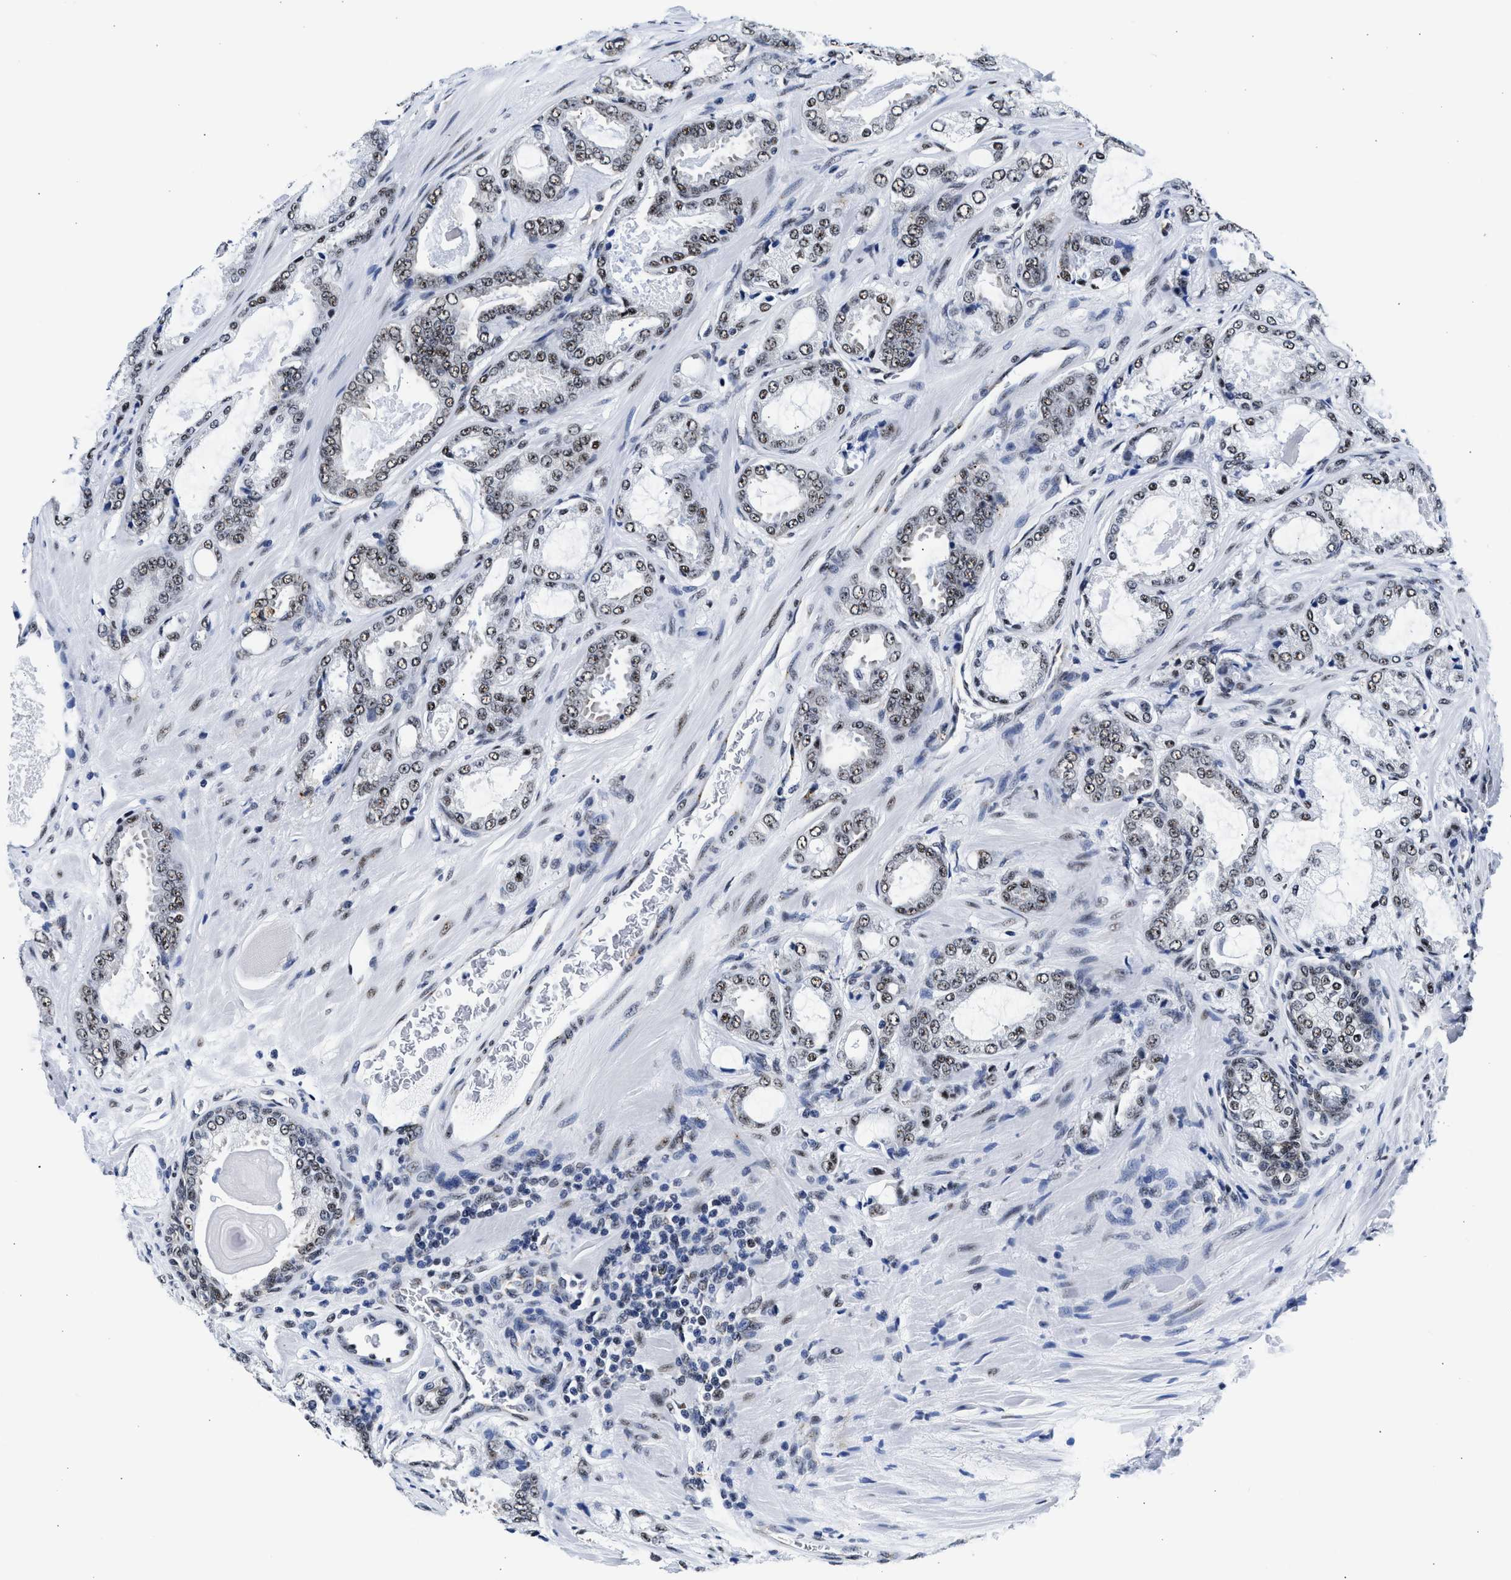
{"staining": {"intensity": "moderate", "quantity": ">75%", "location": "nuclear"}, "tissue": "prostate cancer", "cell_type": "Tumor cells", "image_type": "cancer", "snomed": [{"axis": "morphology", "description": "Adenocarcinoma, High grade"}, {"axis": "topography", "description": "Prostate"}], "caption": "Moderate nuclear positivity for a protein is present in approximately >75% of tumor cells of prostate adenocarcinoma (high-grade) using immunohistochemistry.", "gene": "RBM8A", "patient": {"sex": "male", "age": 65}}